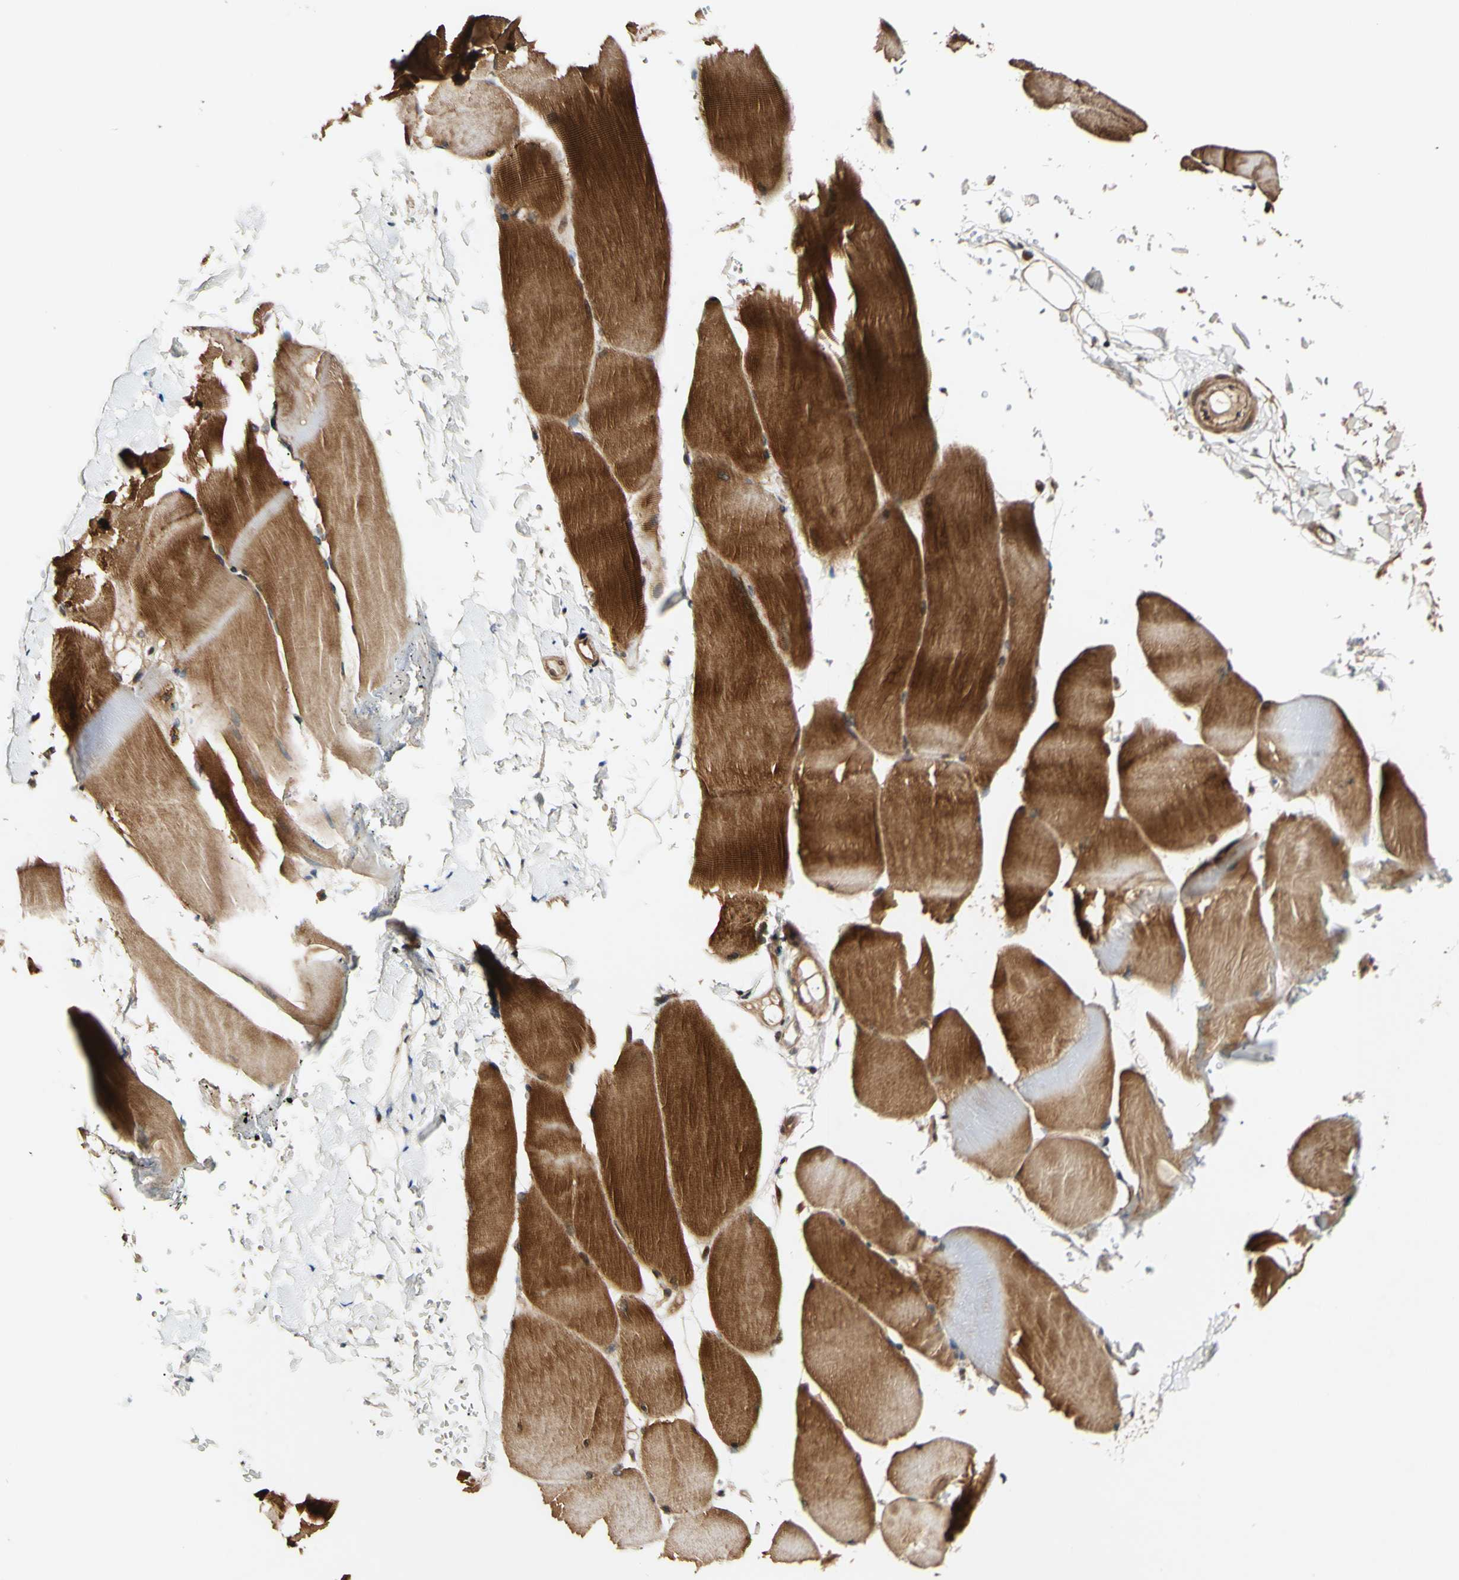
{"staining": {"intensity": "strong", "quantity": ">75%", "location": "cytoplasmic/membranous"}, "tissue": "skeletal muscle", "cell_type": "Myocytes", "image_type": "normal", "snomed": [{"axis": "morphology", "description": "Normal tissue, NOS"}, {"axis": "topography", "description": "Skin"}, {"axis": "topography", "description": "Skeletal muscle"}], "caption": "IHC image of benign skeletal muscle: human skeletal muscle stained using IHC displays high levels of strong protein expression localized specifically in the cytoplasmic/membranous of myocytes, appearing as a cytoplasmic/membranous brown color.", "gene": "CSNK1E", "patient": {"sex": "male", "age": 83}}